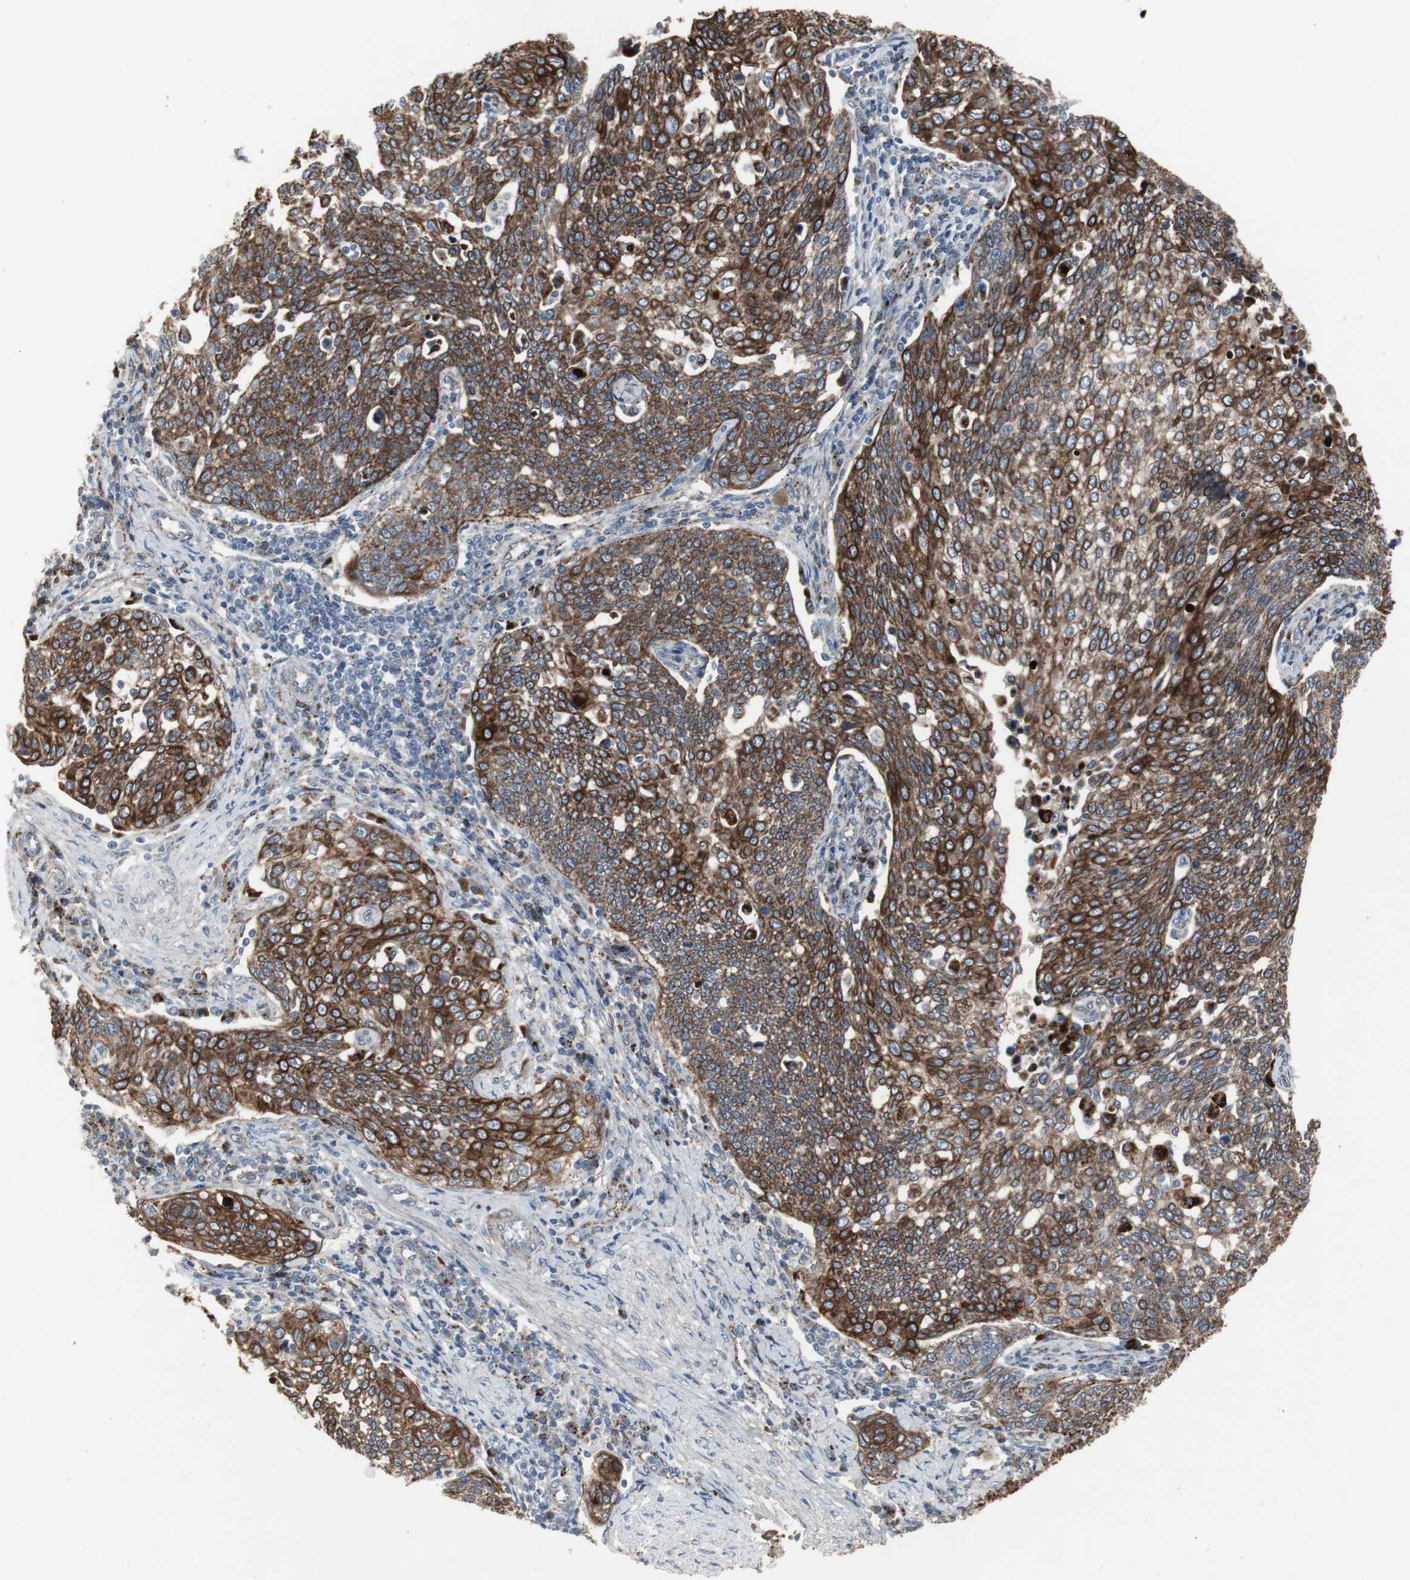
{"staining": {"intensity": "strong", "quantity": ">75%", "location": "cytoplasmic/membranous"}, "tissue": "cervical cancer", "cell_type": "Tumor cells", "image_type": "cancer", "snomed": [{"axis": "morphology", "description": "Squamous cell carcinoma, NOS"}, {"axis": "topography", "description": "Cervix"}], "caption": "Immunohistochemistry (IHC) of cervical cancer (squamous cell carcinoma) demonstrates high levels of strong cytoplasmic/membranous expression in about >75% of tumor cells.", "gene": "GBA1", "patient": {"sex": "female", "age": 34}}